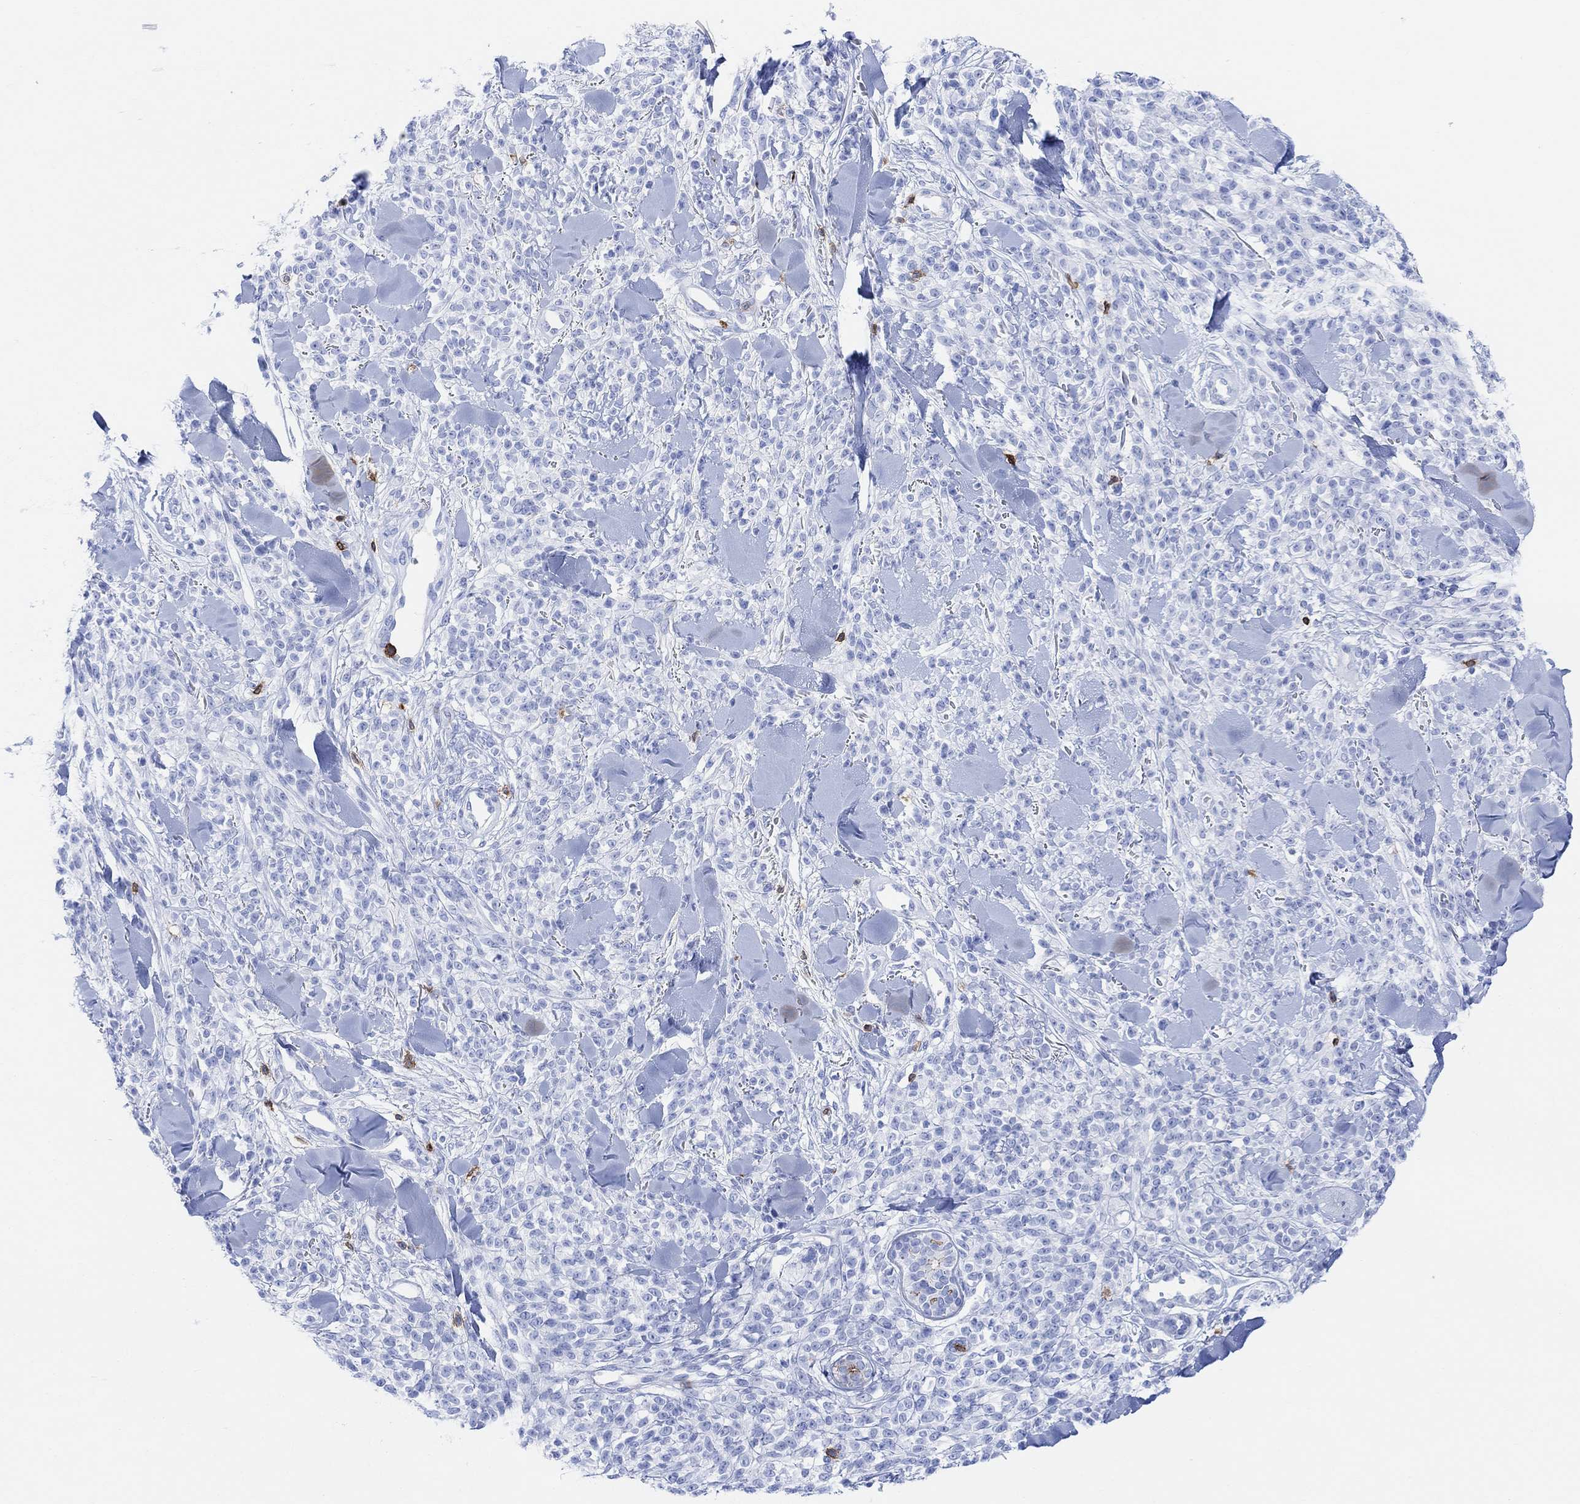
{"staining": {"intensity": "negative", "quantity": "none", "location": "none"}, "tissue": "melanoma", "cell_type": "Tumor cells", "image_type": "cancer", "snomed": [{"axis": "morphology", "description": "Malignant melanoma, NOS"}, {"axis": "topography", "description": "Skin"}, {"axis": "topography", "description": "Skin of trunk"}], "caption": "Micrograph shows no significant protein expression in tumor cells of malignant melanoma.", "gene": "GPR65", "patient": {"sex": "male", "age": 74}}